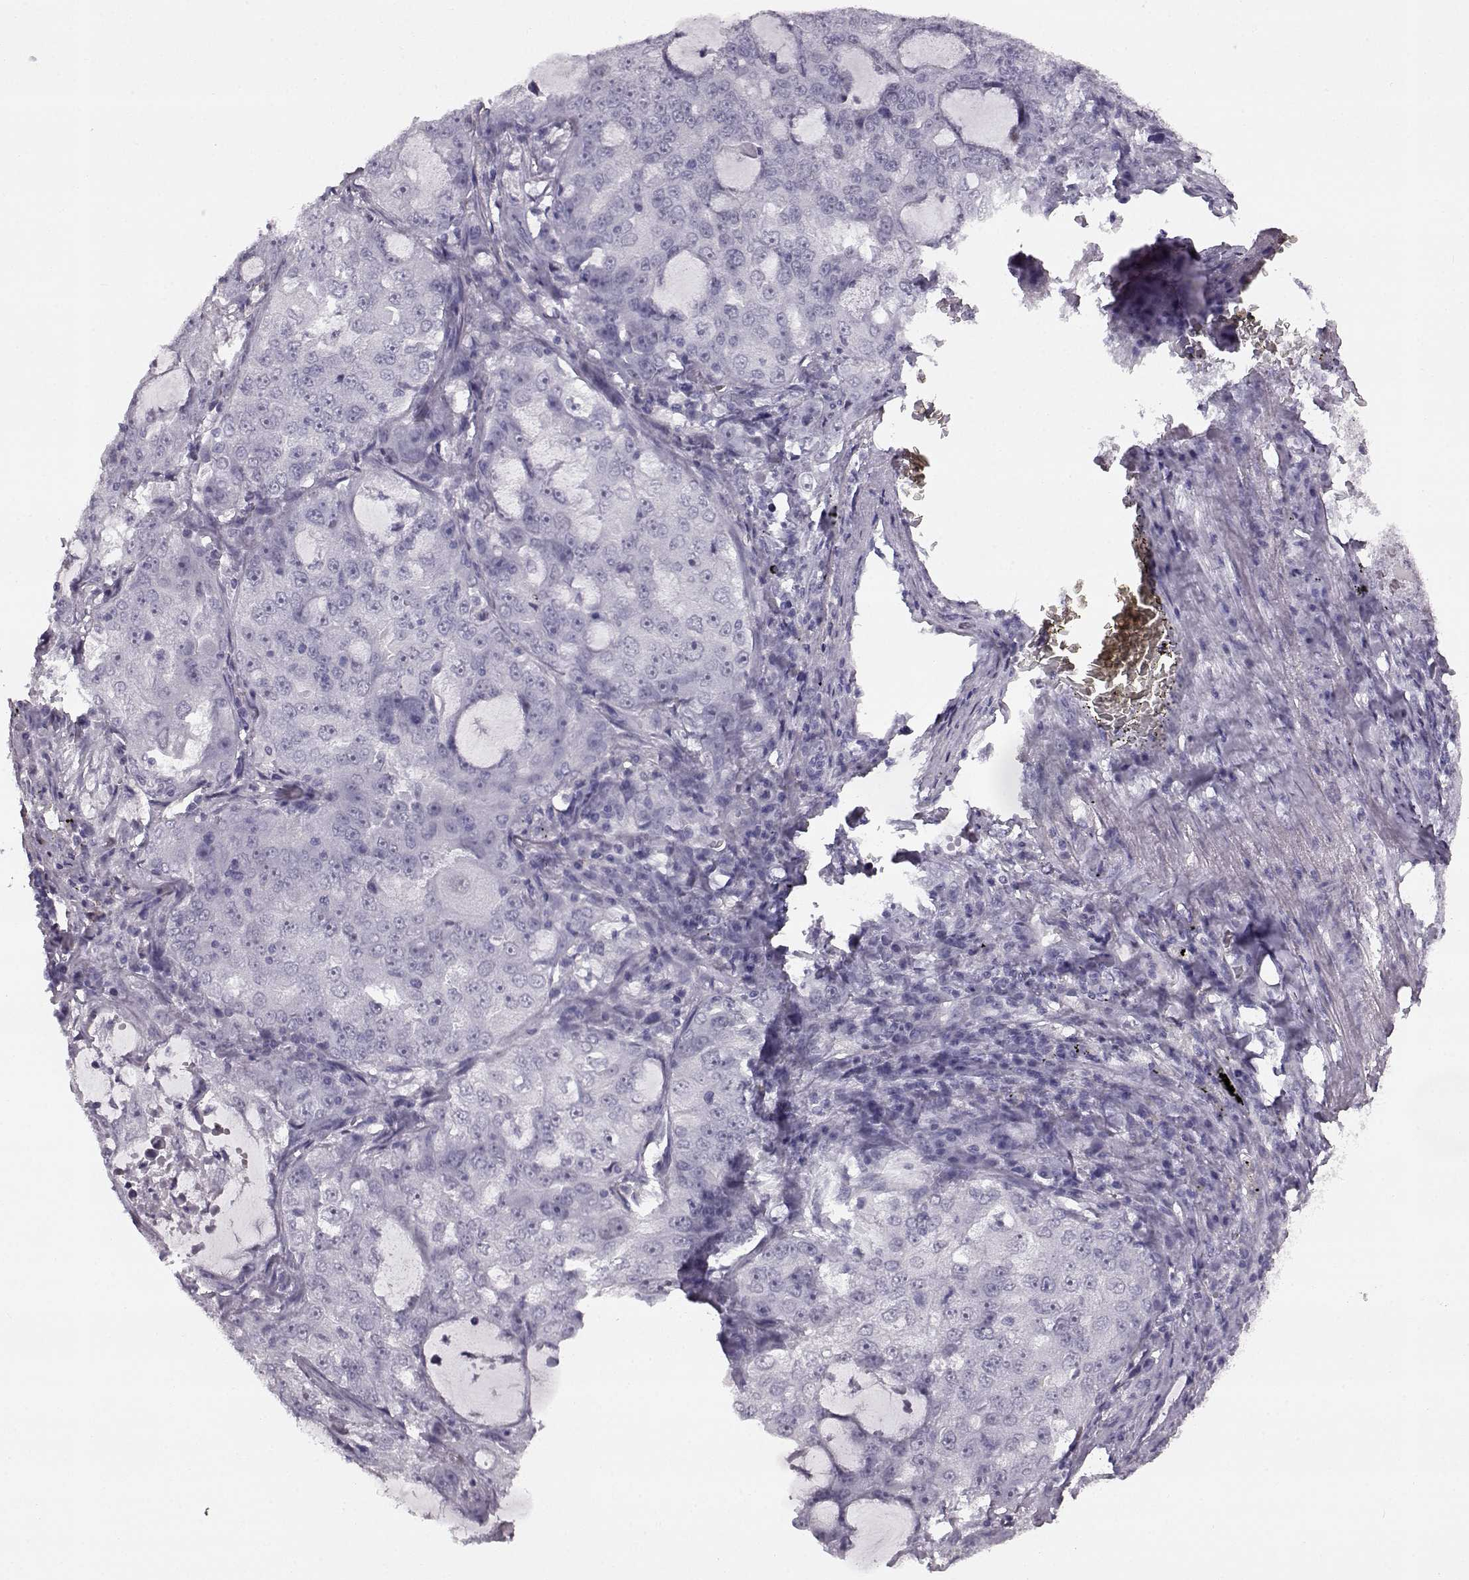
{"staining": {"intensity": "negative", "quantity": "none", "location": "none"}, "tissue": "lung cancer", "cell_type": "Tumor cells", "image_type": "cancer", "snomed": [{"axis": "morphology", "description": "Adenocarcinoma, NOS"}, {"axis": "topography", "description": "Lung"}], "caption": "The immunohistochemistry (IHC) micrograph has no significant staining in tumor cells of lung cancer tissue.", "gene": "PRPH2", "patient": {"sex": "female", "age": 61}}